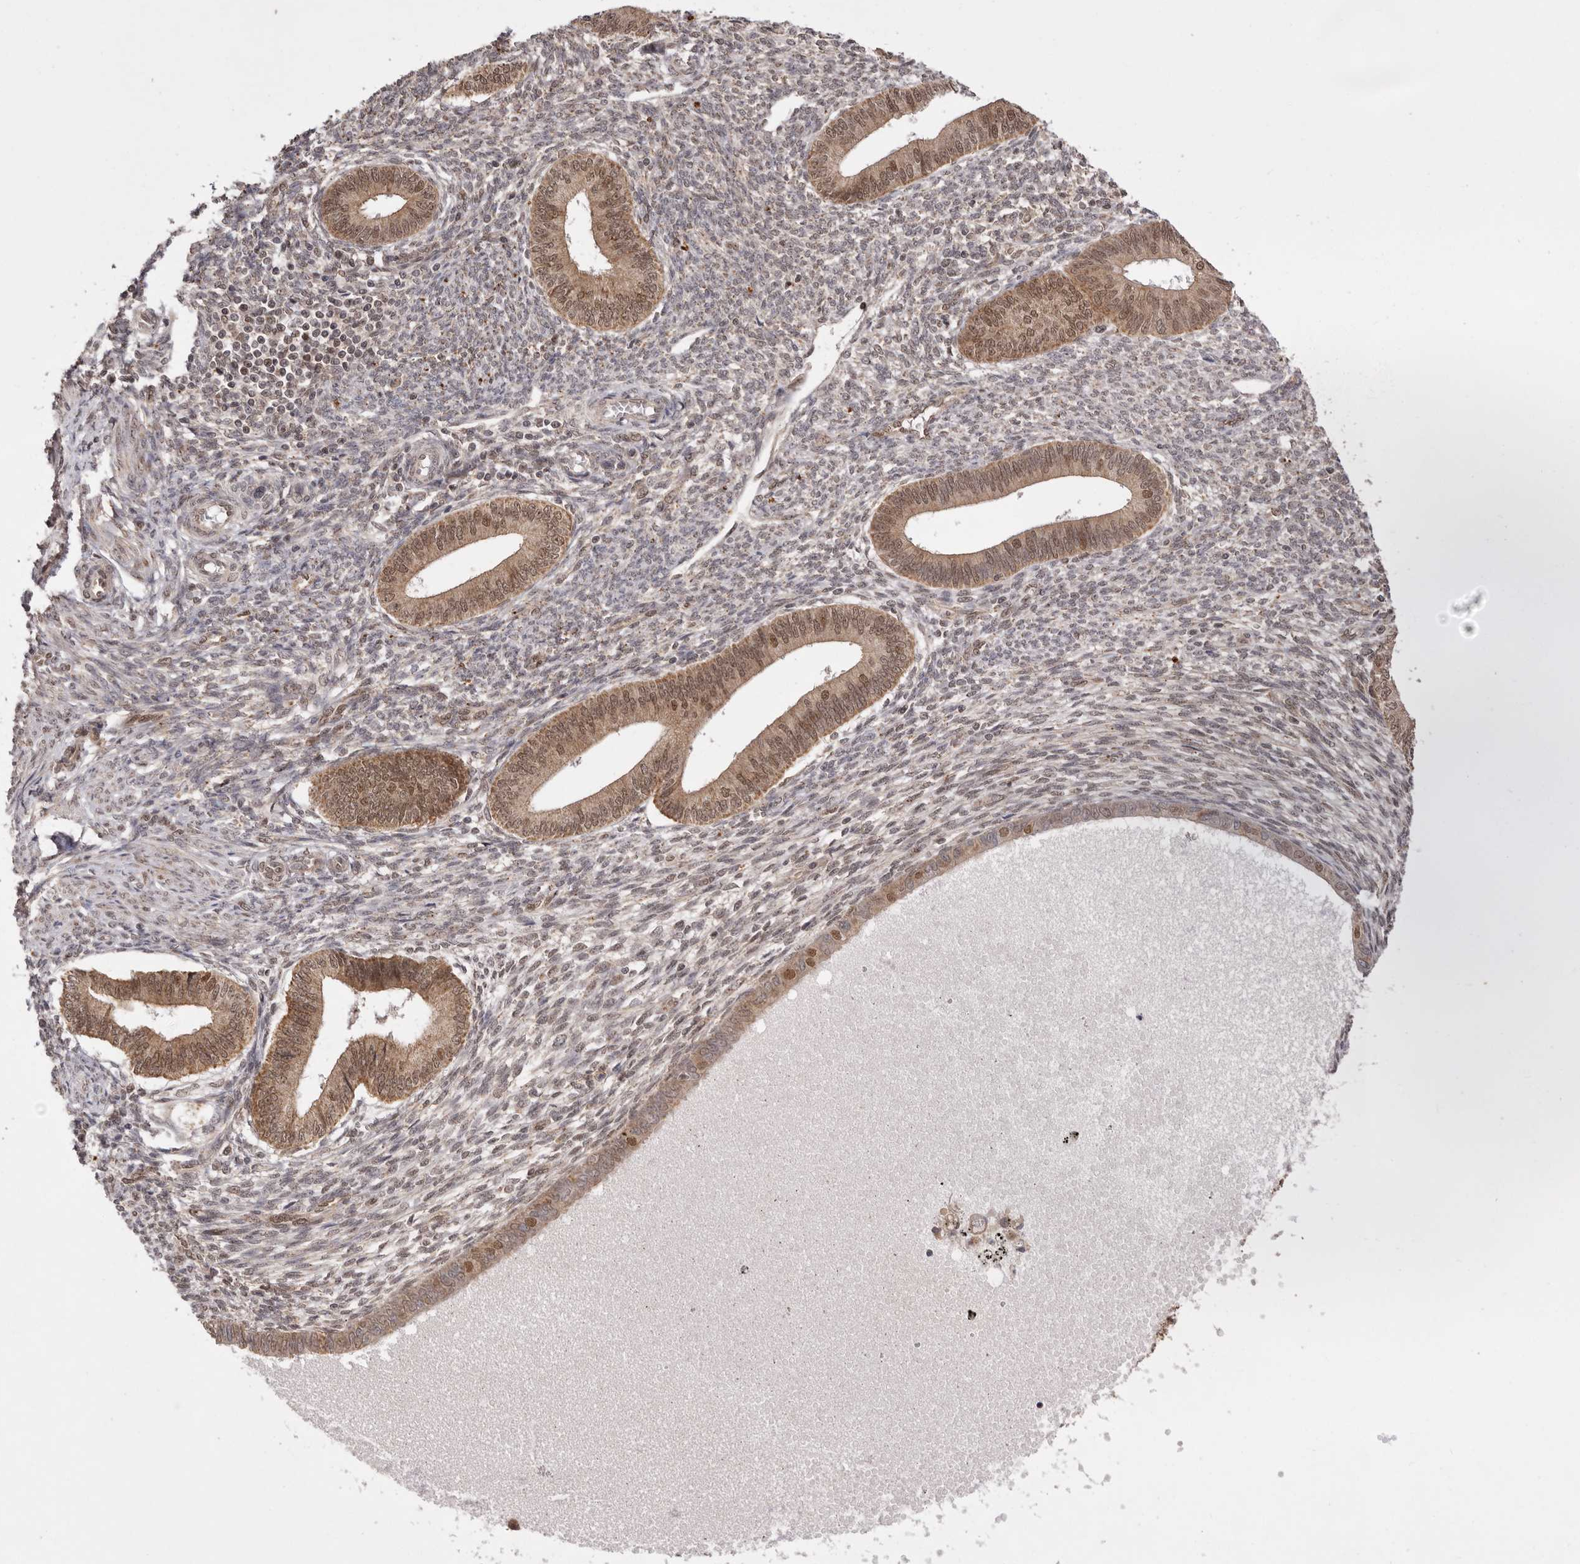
{"staining": {"intensity": "weak", "quantity": "25%-75%", "location": "cytoplasmic/membranous,nuclear"}, "tissue": "endometrium", "cell_type": "Cells in endometrial stroma", "image_type": "normal", "snomed": [{"axis": "morphology", "description": "Normal tissue, NOS"}, {"axis": "topography", "description": "Endometrium"}], "caption": "Weak cytoplasmic/membranous,nuclear staining for a protein is appreciated in about 25%-75% of cells in endometrial stroma of unremarkable endometrium using immunohistochemistry (IHC).", "gene": "TARS2", "patient": {"sex": "female", "age": 46}}